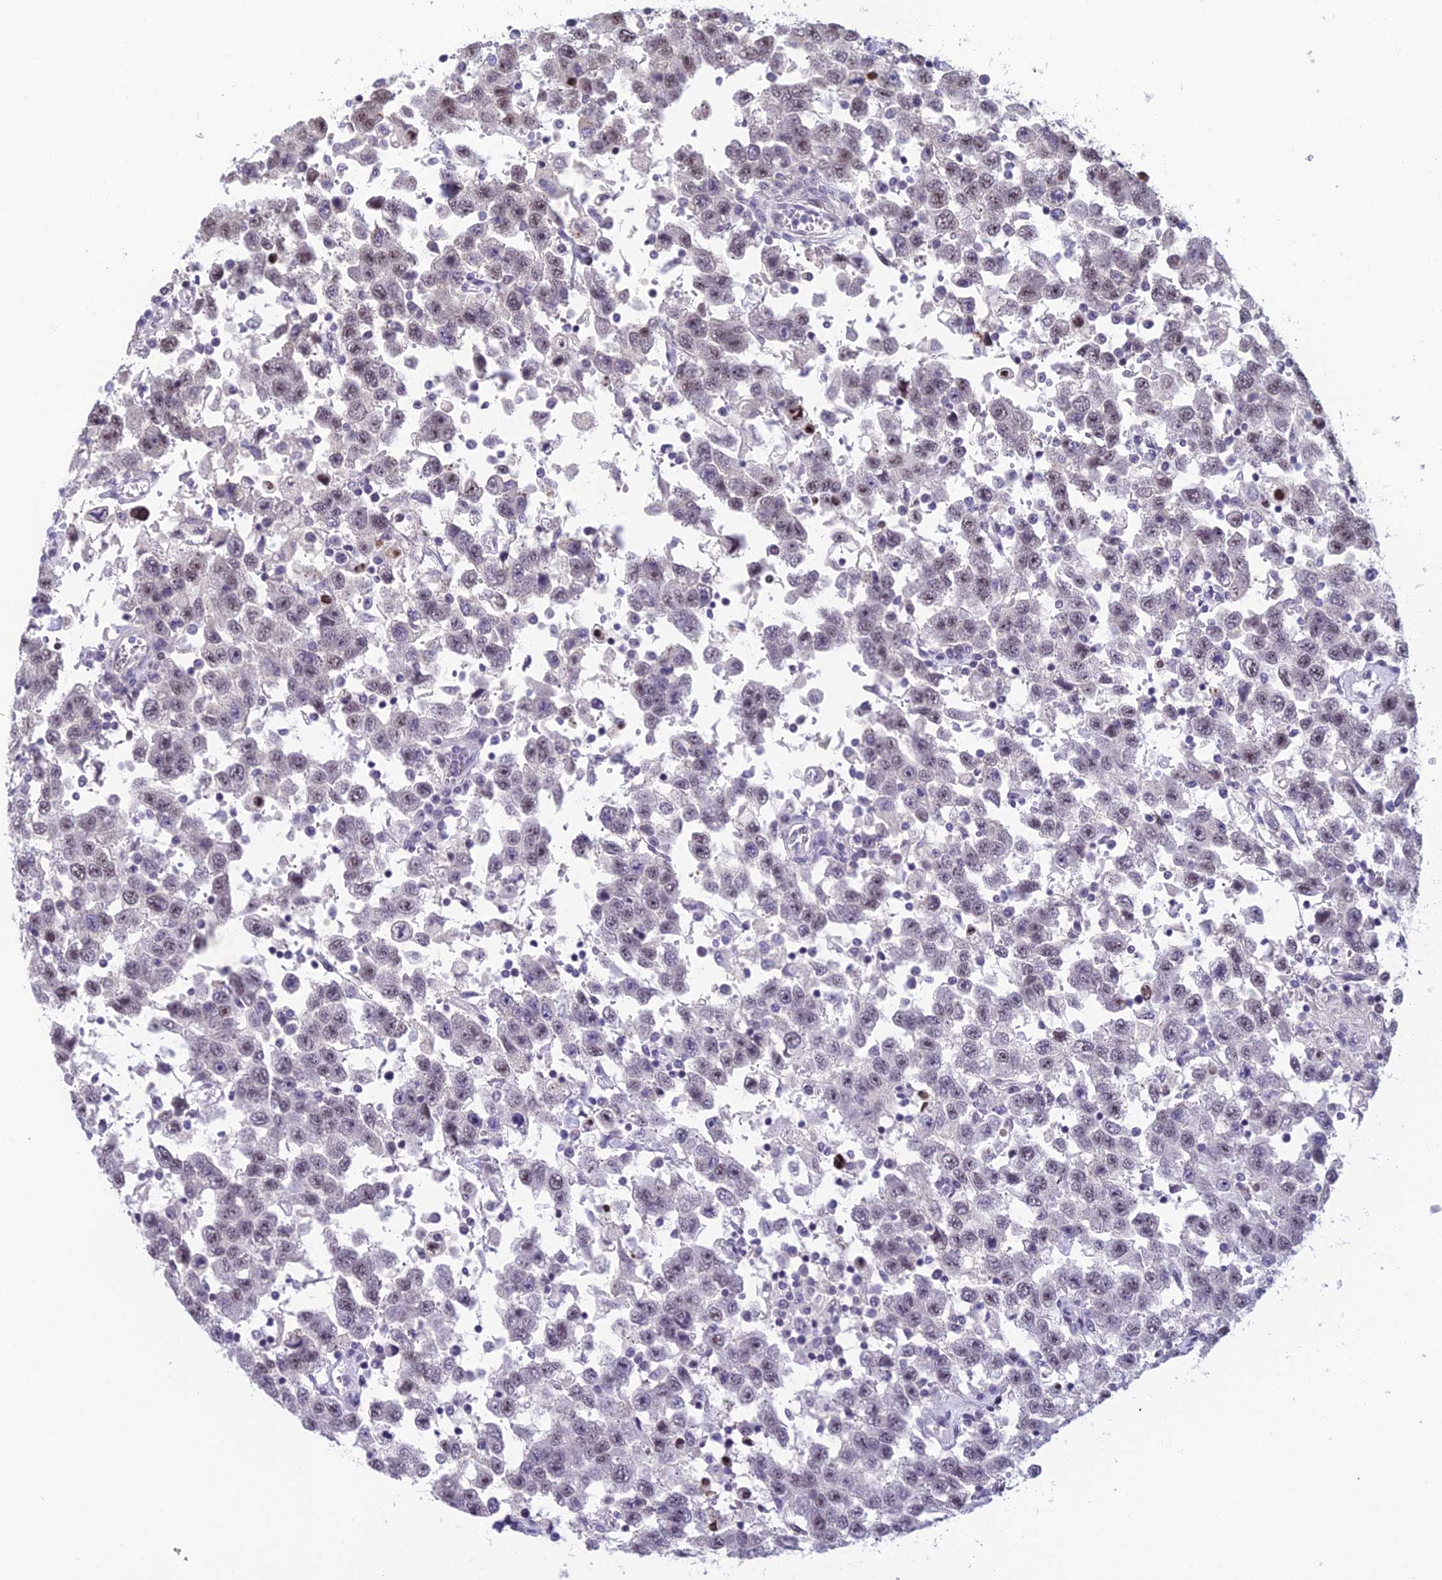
{"staining": {"intensity": "negative", "quantity": "none", "location": "none"}, "tissue": "testis cancer", "cell_type": "Tumor cells", "image_type": "cancer", "snomed": [{"axis": "morphology", "description": "Seminoma, NOS"}, {"axis": "topography", "description": "Testis"}], "caption": "A high-resolution micrograph shows IHC staining of testis cancer, which reveals no significant staining in tumor cells. (Stains: DAB (3,3'-diaminobenzidine) immunohistochemistry (IHC) with hematoxylin counter stain, Microscopy: brightfield microscopy at high magnification).", "gene": "RGS17", "patient": {"sex": "male", "age": 41}}